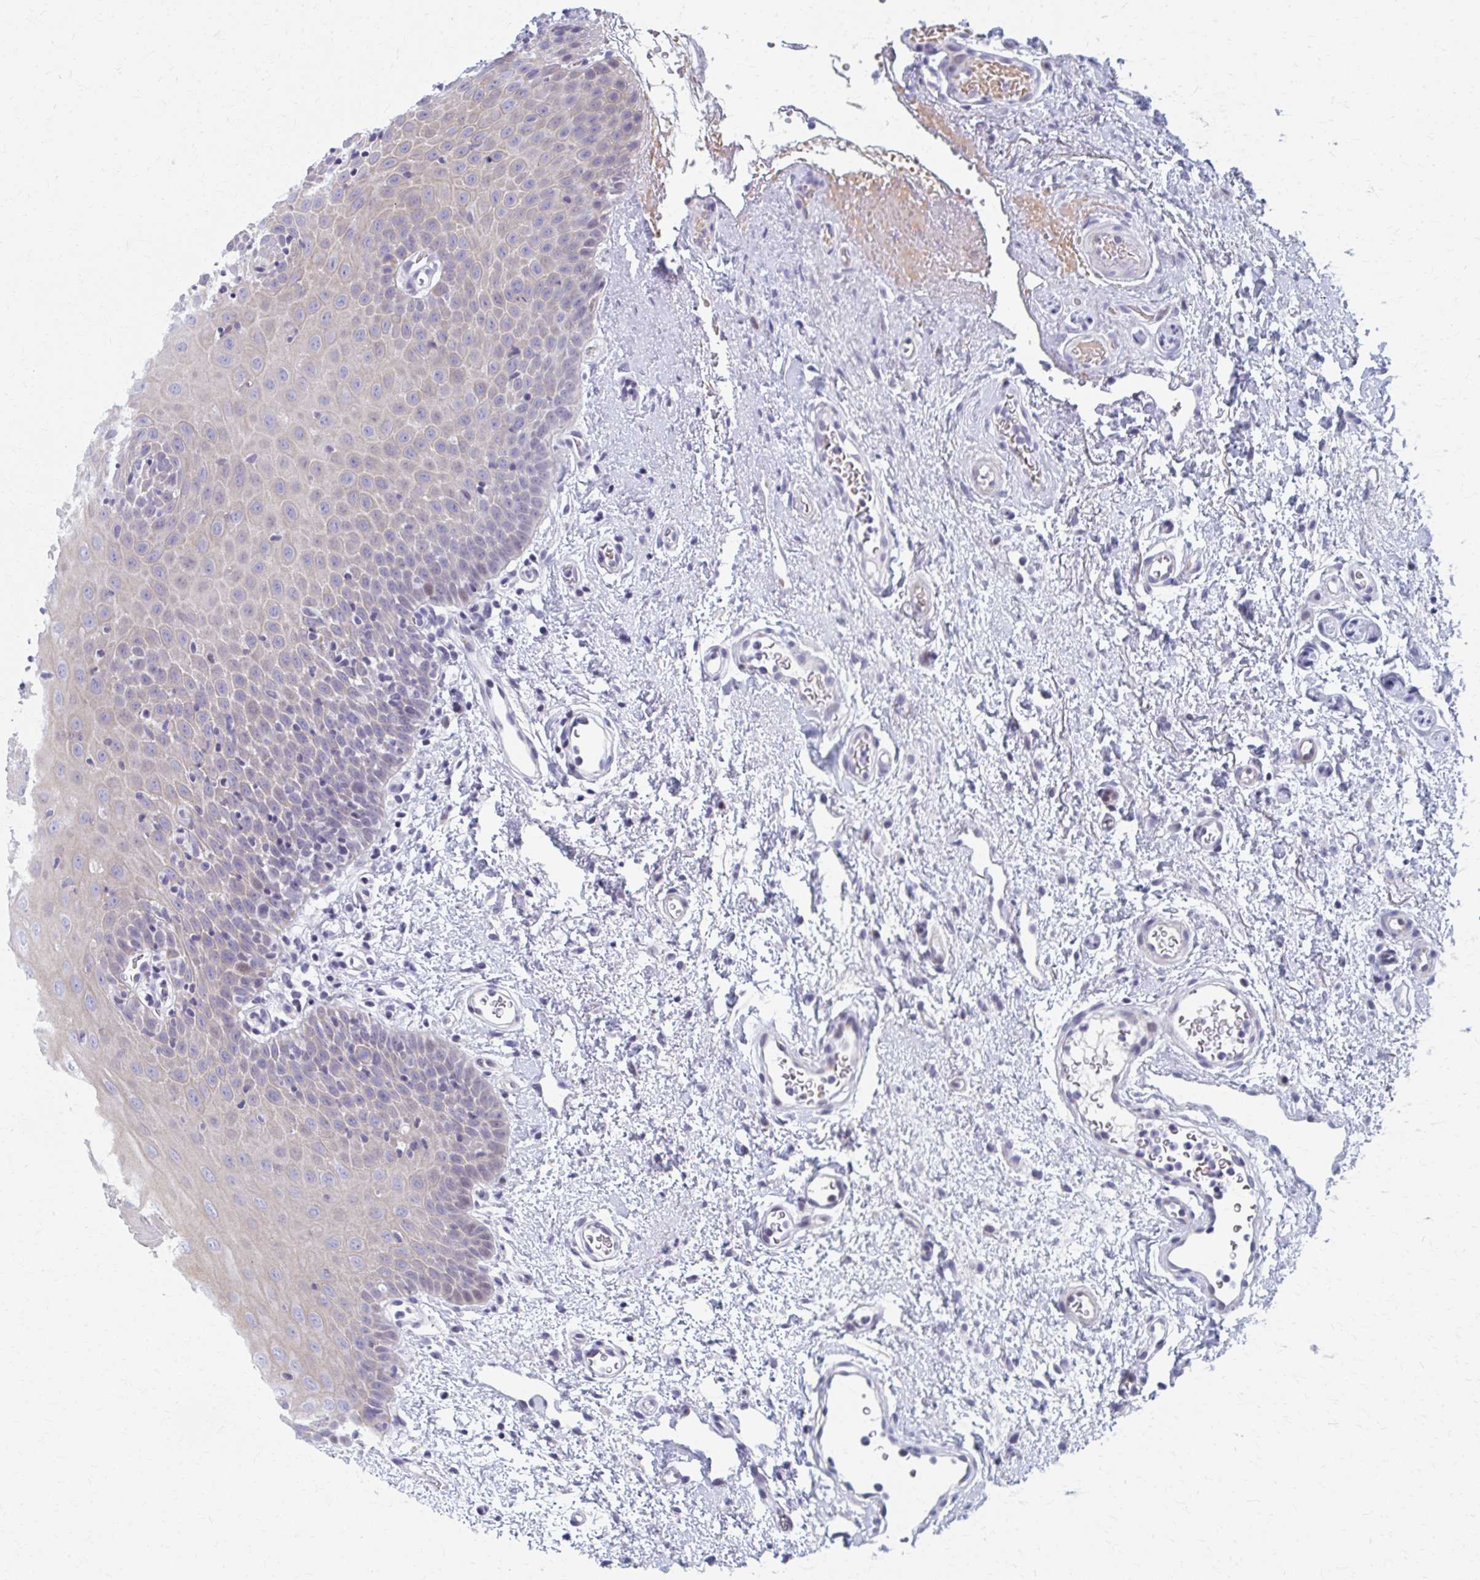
{"staining": {"intensity": "negative", "quantity": "none", "location": "none"}, "tissue": "oral mucosa", "cell_type": "Squamous epithelial cells", "image_type": "normal", "snomed": [{"axis": "morphology", "description": "Normal tissue, NOS"}, {"axis": "topography", "description": "Oral tissue"}, {"axis": "topography", "description": "Head-Neck"}], "caption": "Oral mucosa stained for a protein using immunohistochemistry exhibits no staining squamous epithelial cells.", "gene": "ABHD16B", "patient": {"sex": "female", "age": 55}}